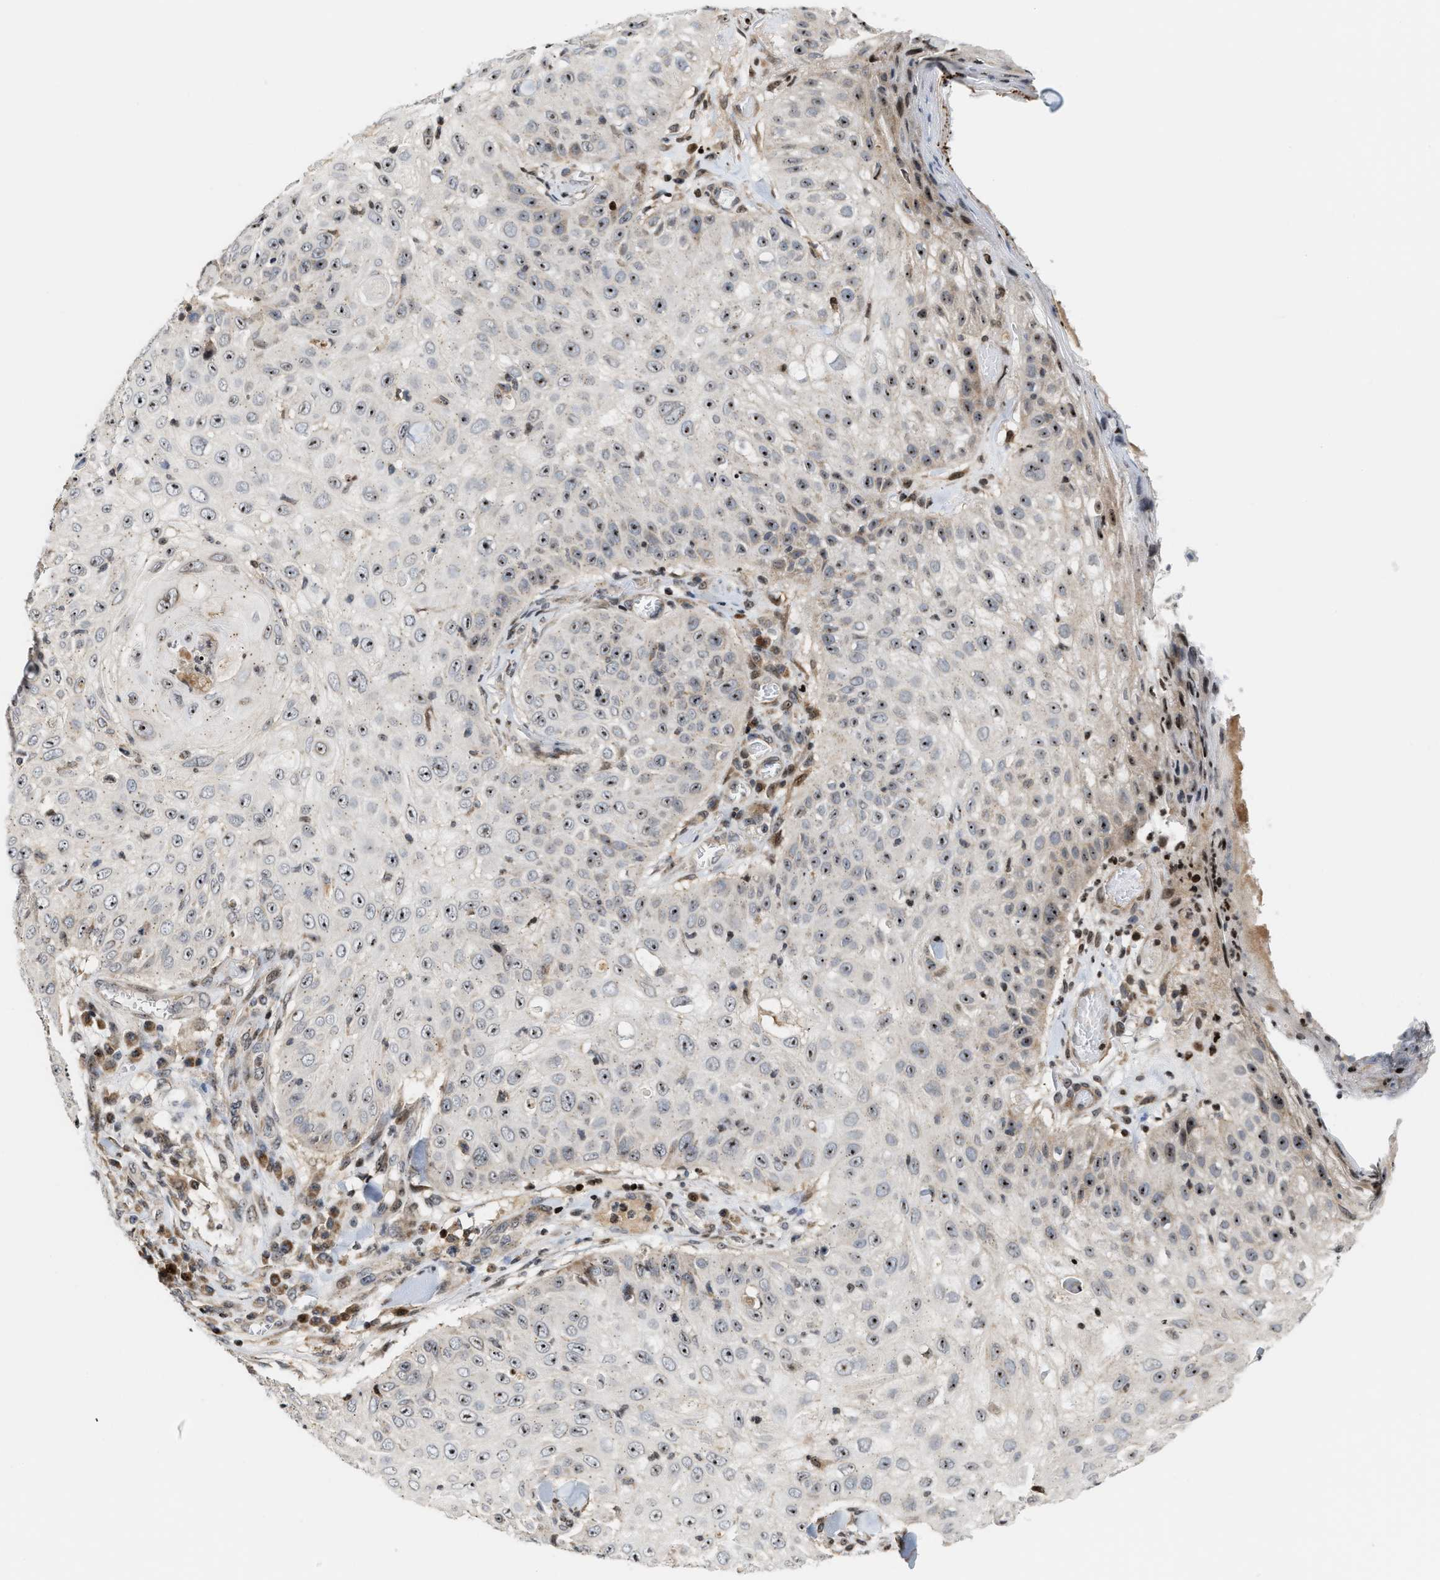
{"staining": {"intensity": "moderate", "quantity": "25%-75%", "location": "nuclear"}, "tissue": "skin cancer", "cell_type": "Tumor cells", "image_type": "cancer", "snomed": [{"axis": "morphology", "description": "Squamous cell carcinoma, NOS"}, {"axis": "topography", "description": "Skin"}], "caption": "Approximately 25%-75% of tumor cells in human squamous cell carcinoma (skin) show moderate nuclear protein staining as visualized by brown immunohistochemical staining.", "gene": "PDZD2", "patient": {"sex": "male", "age": 86}}